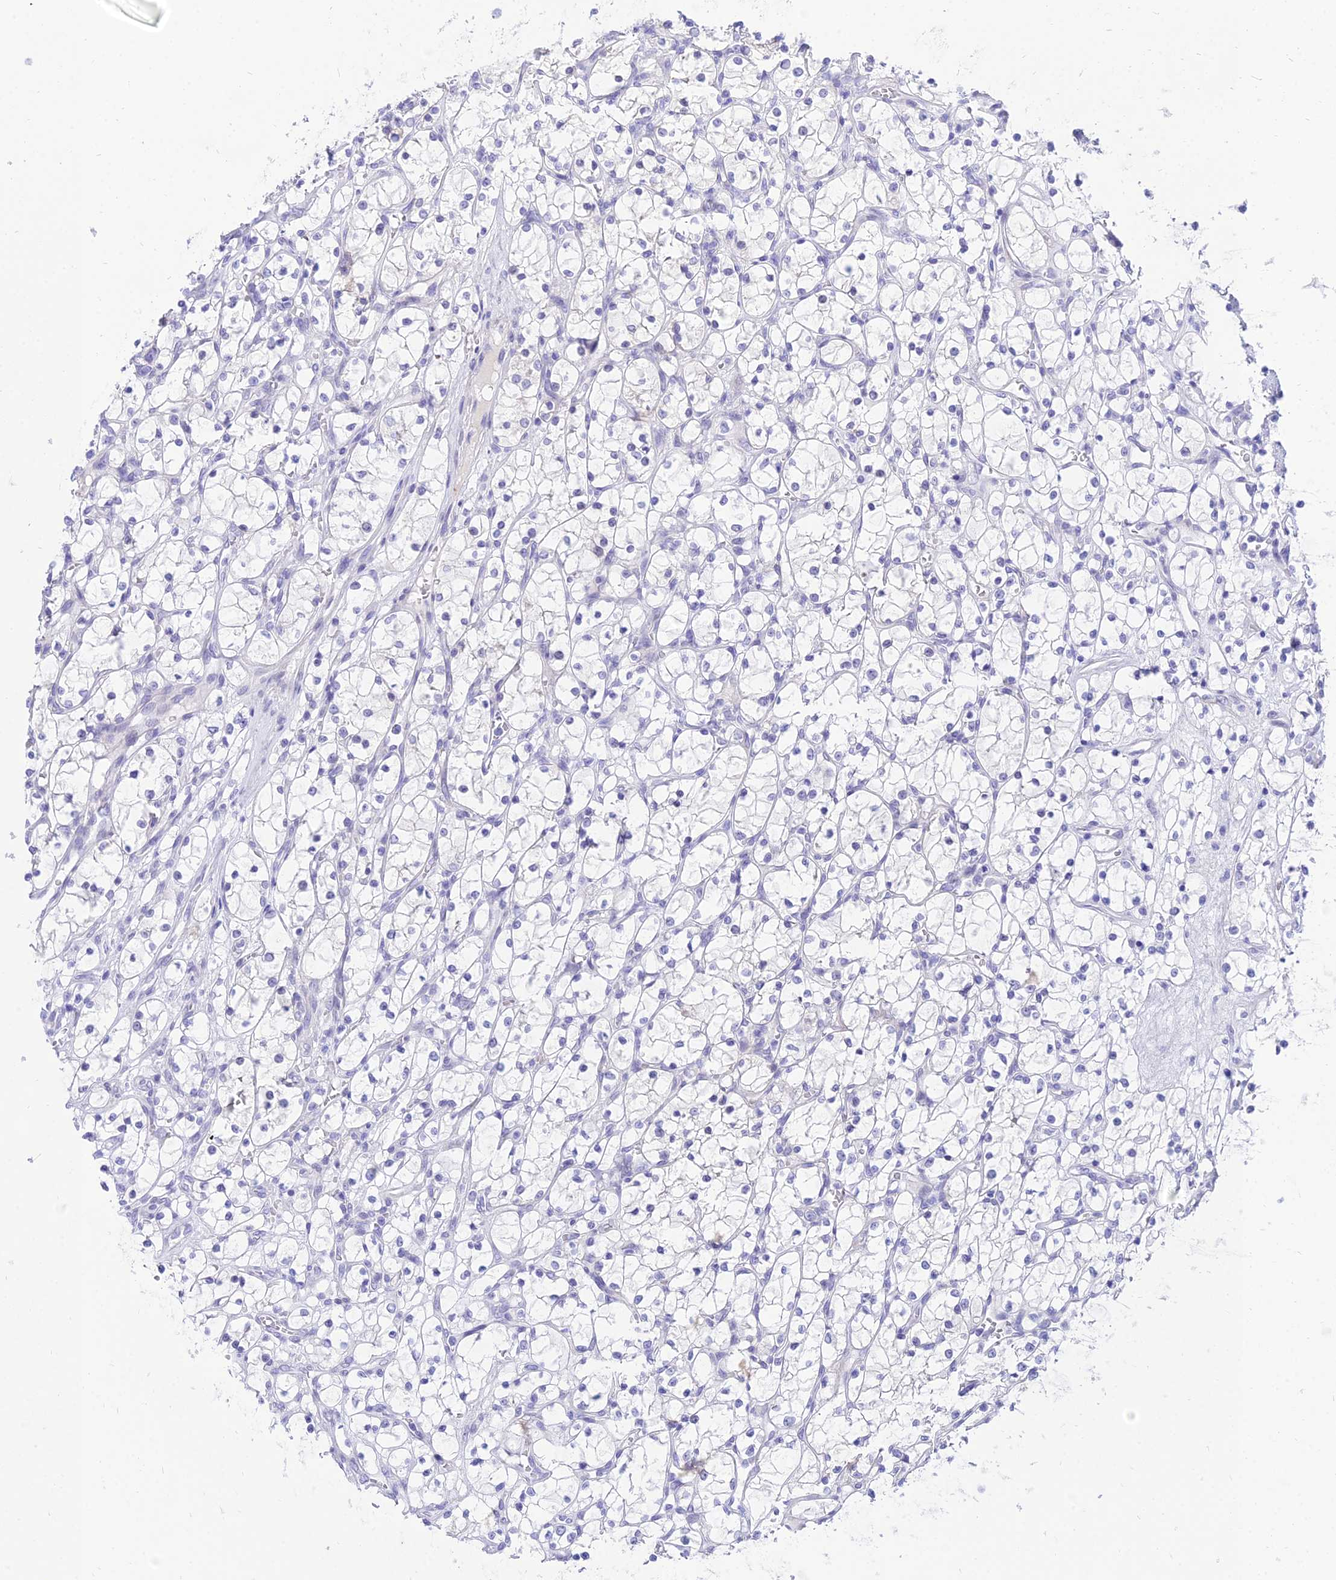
{"staining": {"intensity": "negative", "quantity": "none", "location": "none"}, "tissue": "renal cancer", "cell_type": "Tumor cells", "image_type": "cancer", "snomed": [{"axis": "morphology", "description": "Adenocarcinoma, NOS"}, {"axis": "topography", "description": "Kidney"}], "caption": "Renal cancer was stained to show a protein in brown. There is no significant positivity in tumor cells.", "gene": "TAC3", "patient": {"sex": "female", "age": 69}}